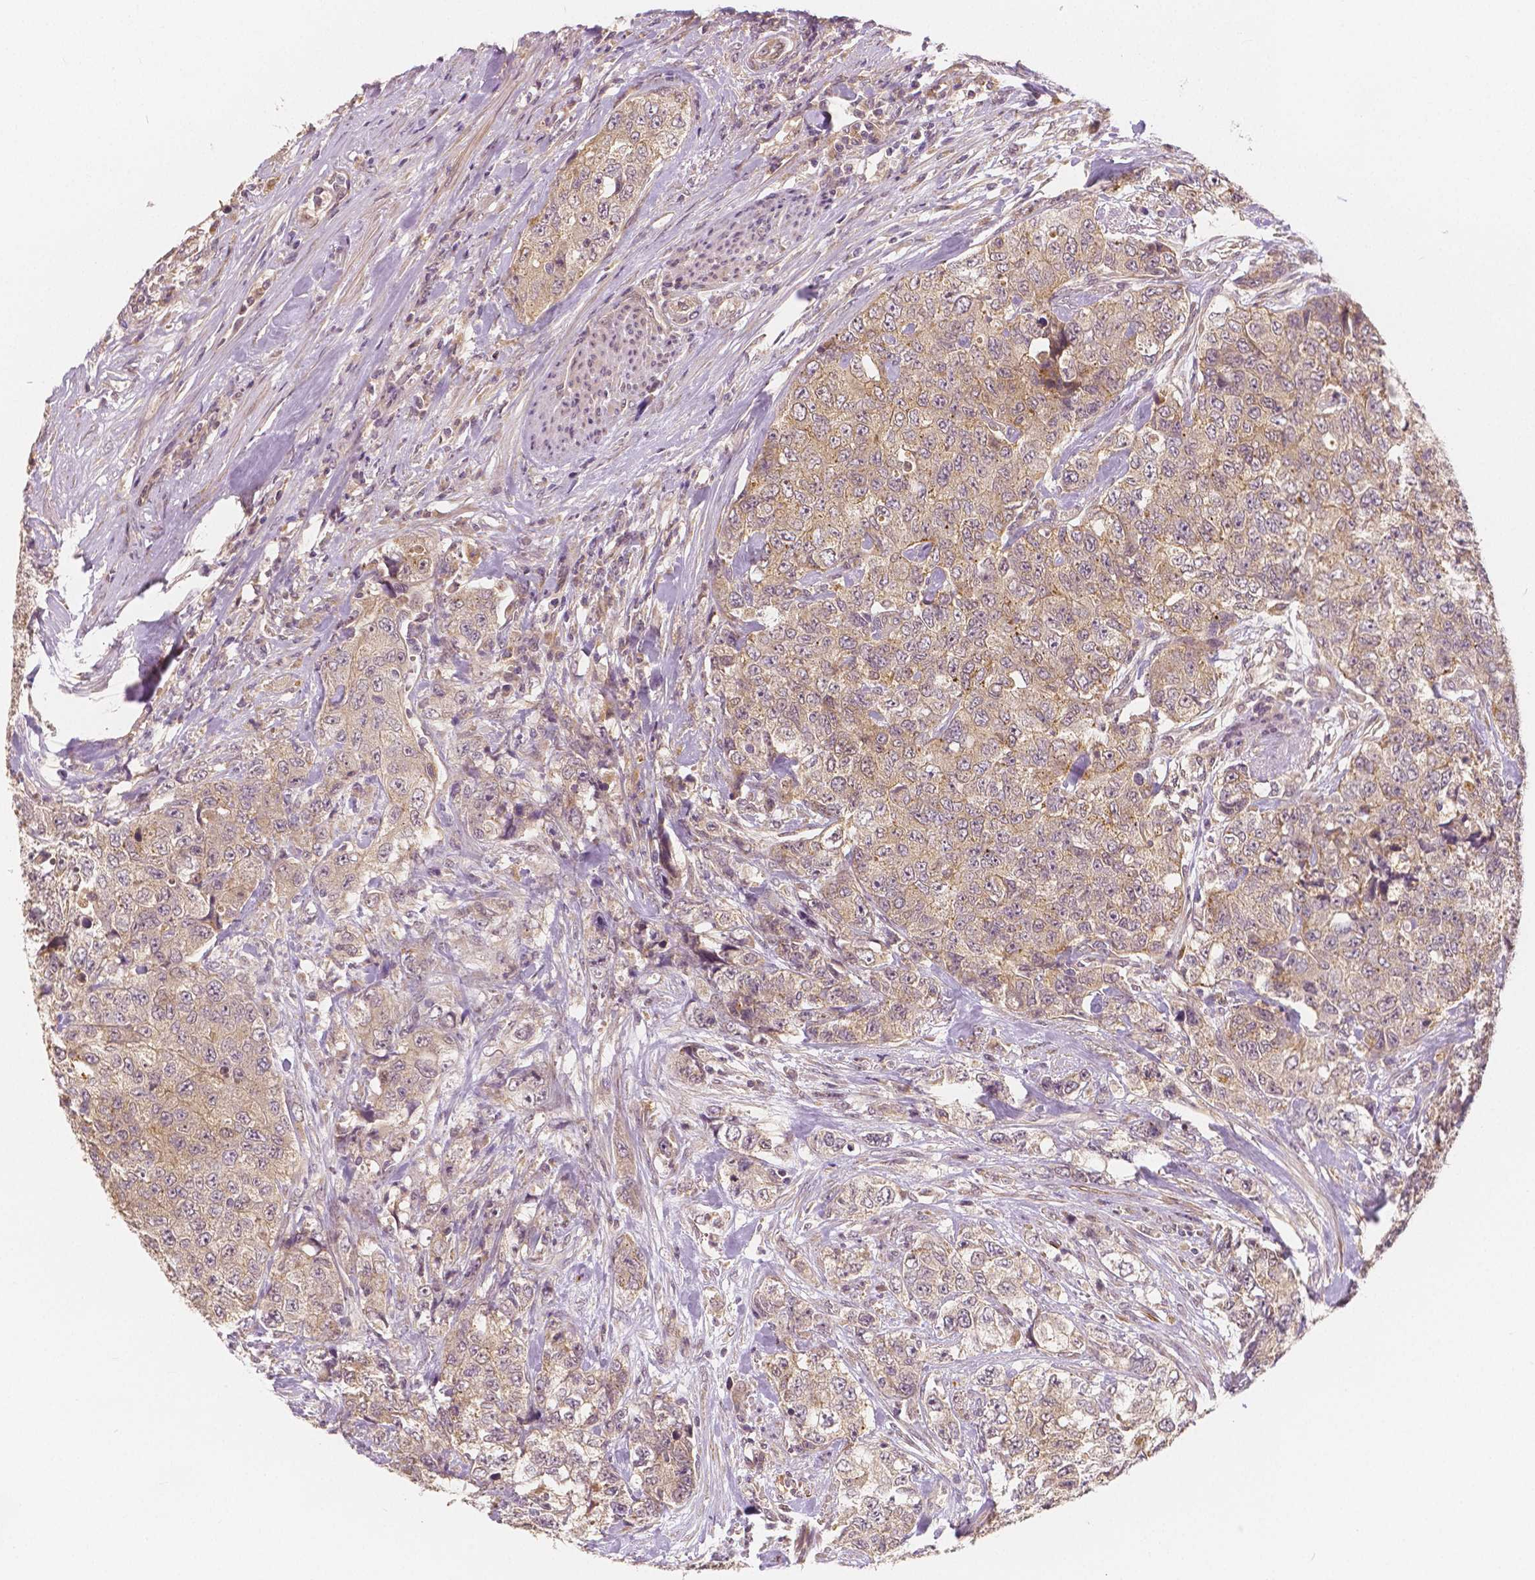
{"staining": {"intensity": "weak", "quantity": ">75%", "location": "cytoplasmic/membranous"}, "tissue": "urothelial cancer", "cell_type": "Tumor cells", "image_type": "cancer", "snomed": [{"axis": "morphology", "description": "Urothelial carcinoma, High grade"}, {"axis": "topography", "description": "Urinary bladder"}], "caption": "There is low levels of weak cytoplasmic/membranous positivity in tumor cells of urothelial cancer, as demonstrated by immunohistochemical staining (brown color).", "gene": "SNX12", "patient": {"sex": "female", "age": 78}}